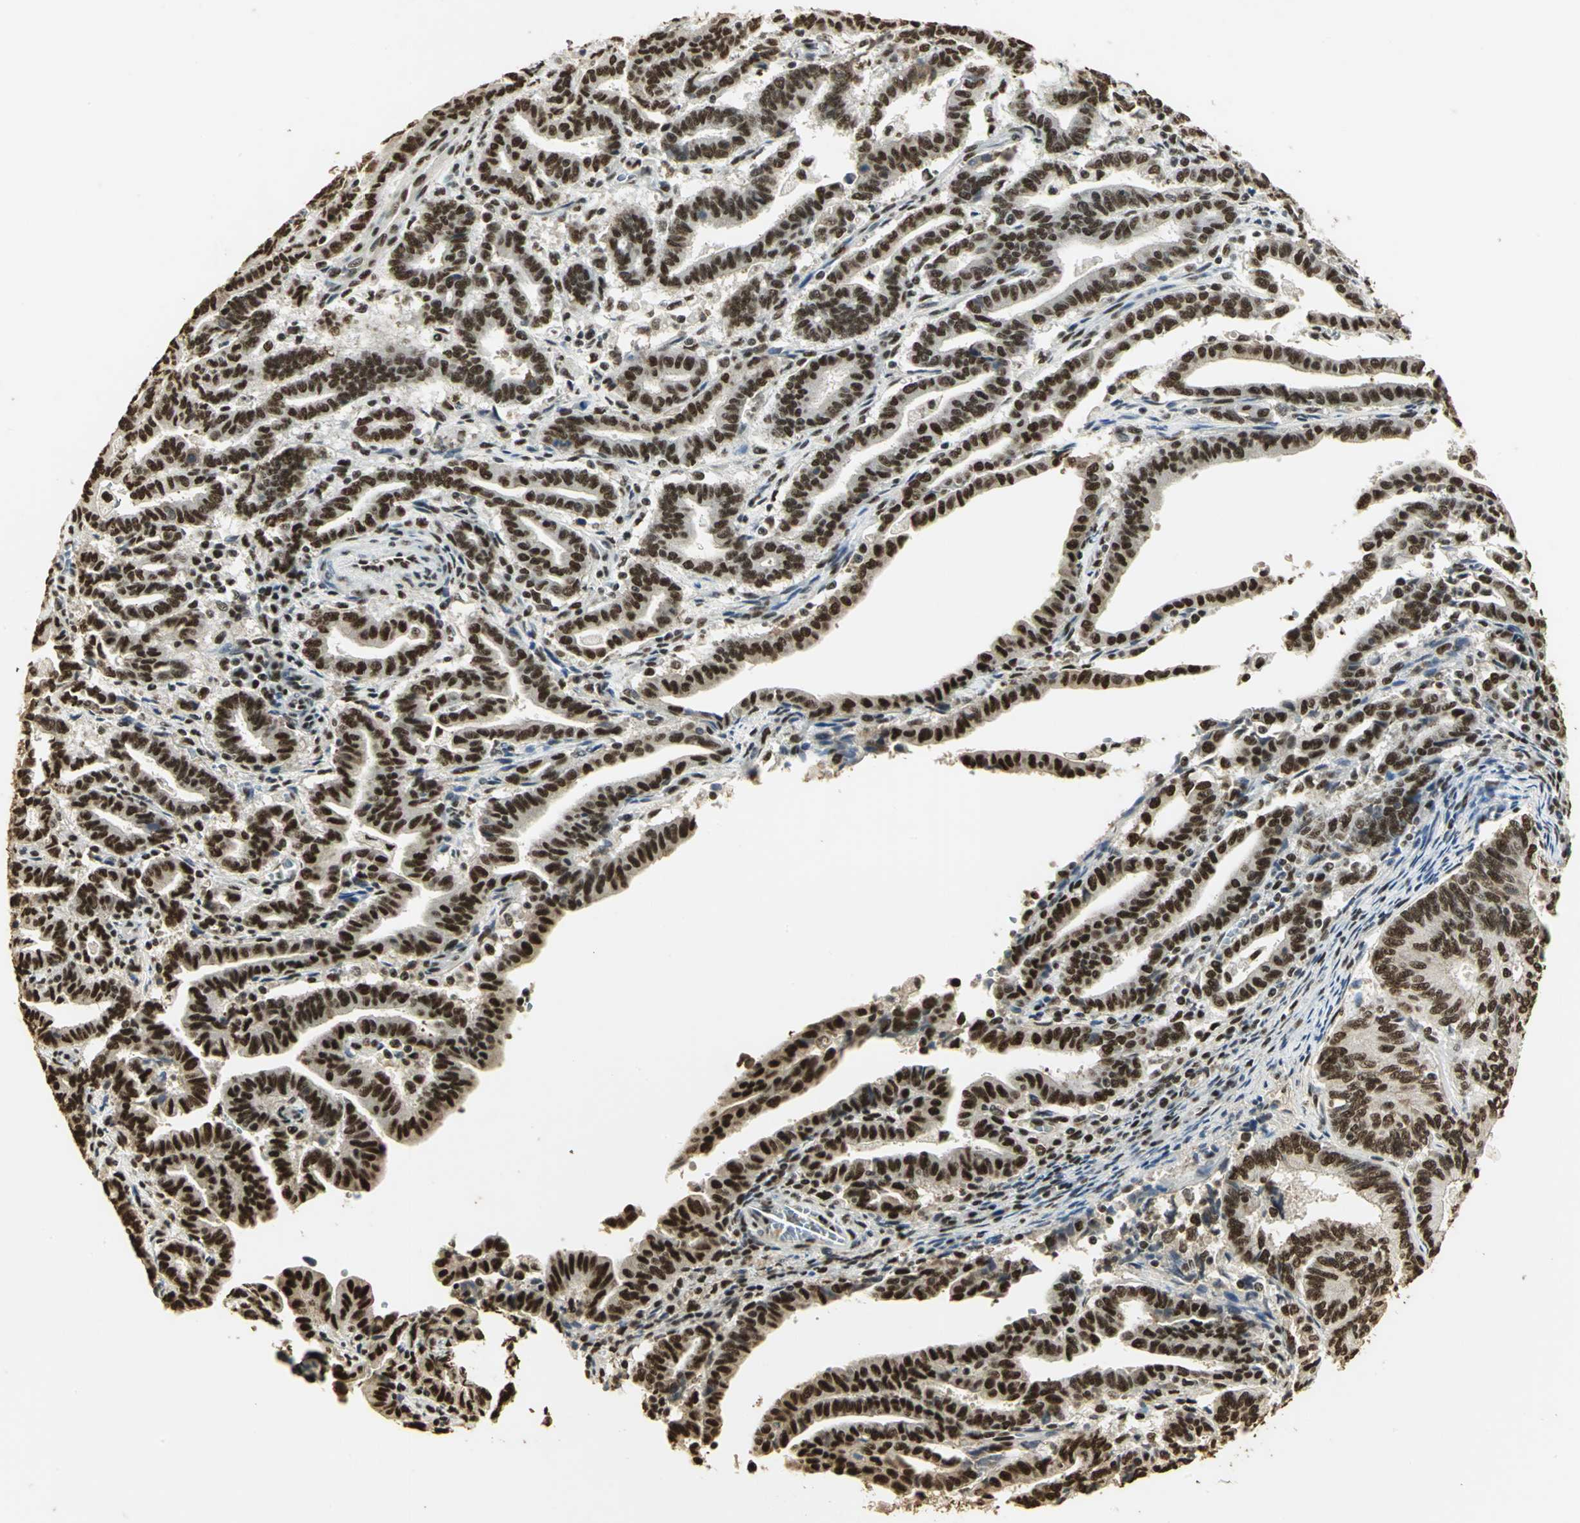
{"staining": {"intensity": "strong", "quantity": ">75%", "location": "nuclear"}, "tissue": "endometrial cancer", "cell_type": "Tumor cells", "image_type": "cancer", "snomed": [{"axis": "morphology", "description": "Adenocarcinoma, NOS"}, {"axis": "topography", "description": "Uterus"}], "caption": "The image shows immunohistochemical staining of endometrial cancer (adenocarcinoma). There is strong nuclear staining is identified in approximately >75% of tumor cells.", "gene": "SET", "patient": {"sex": "female", "age": 83}}